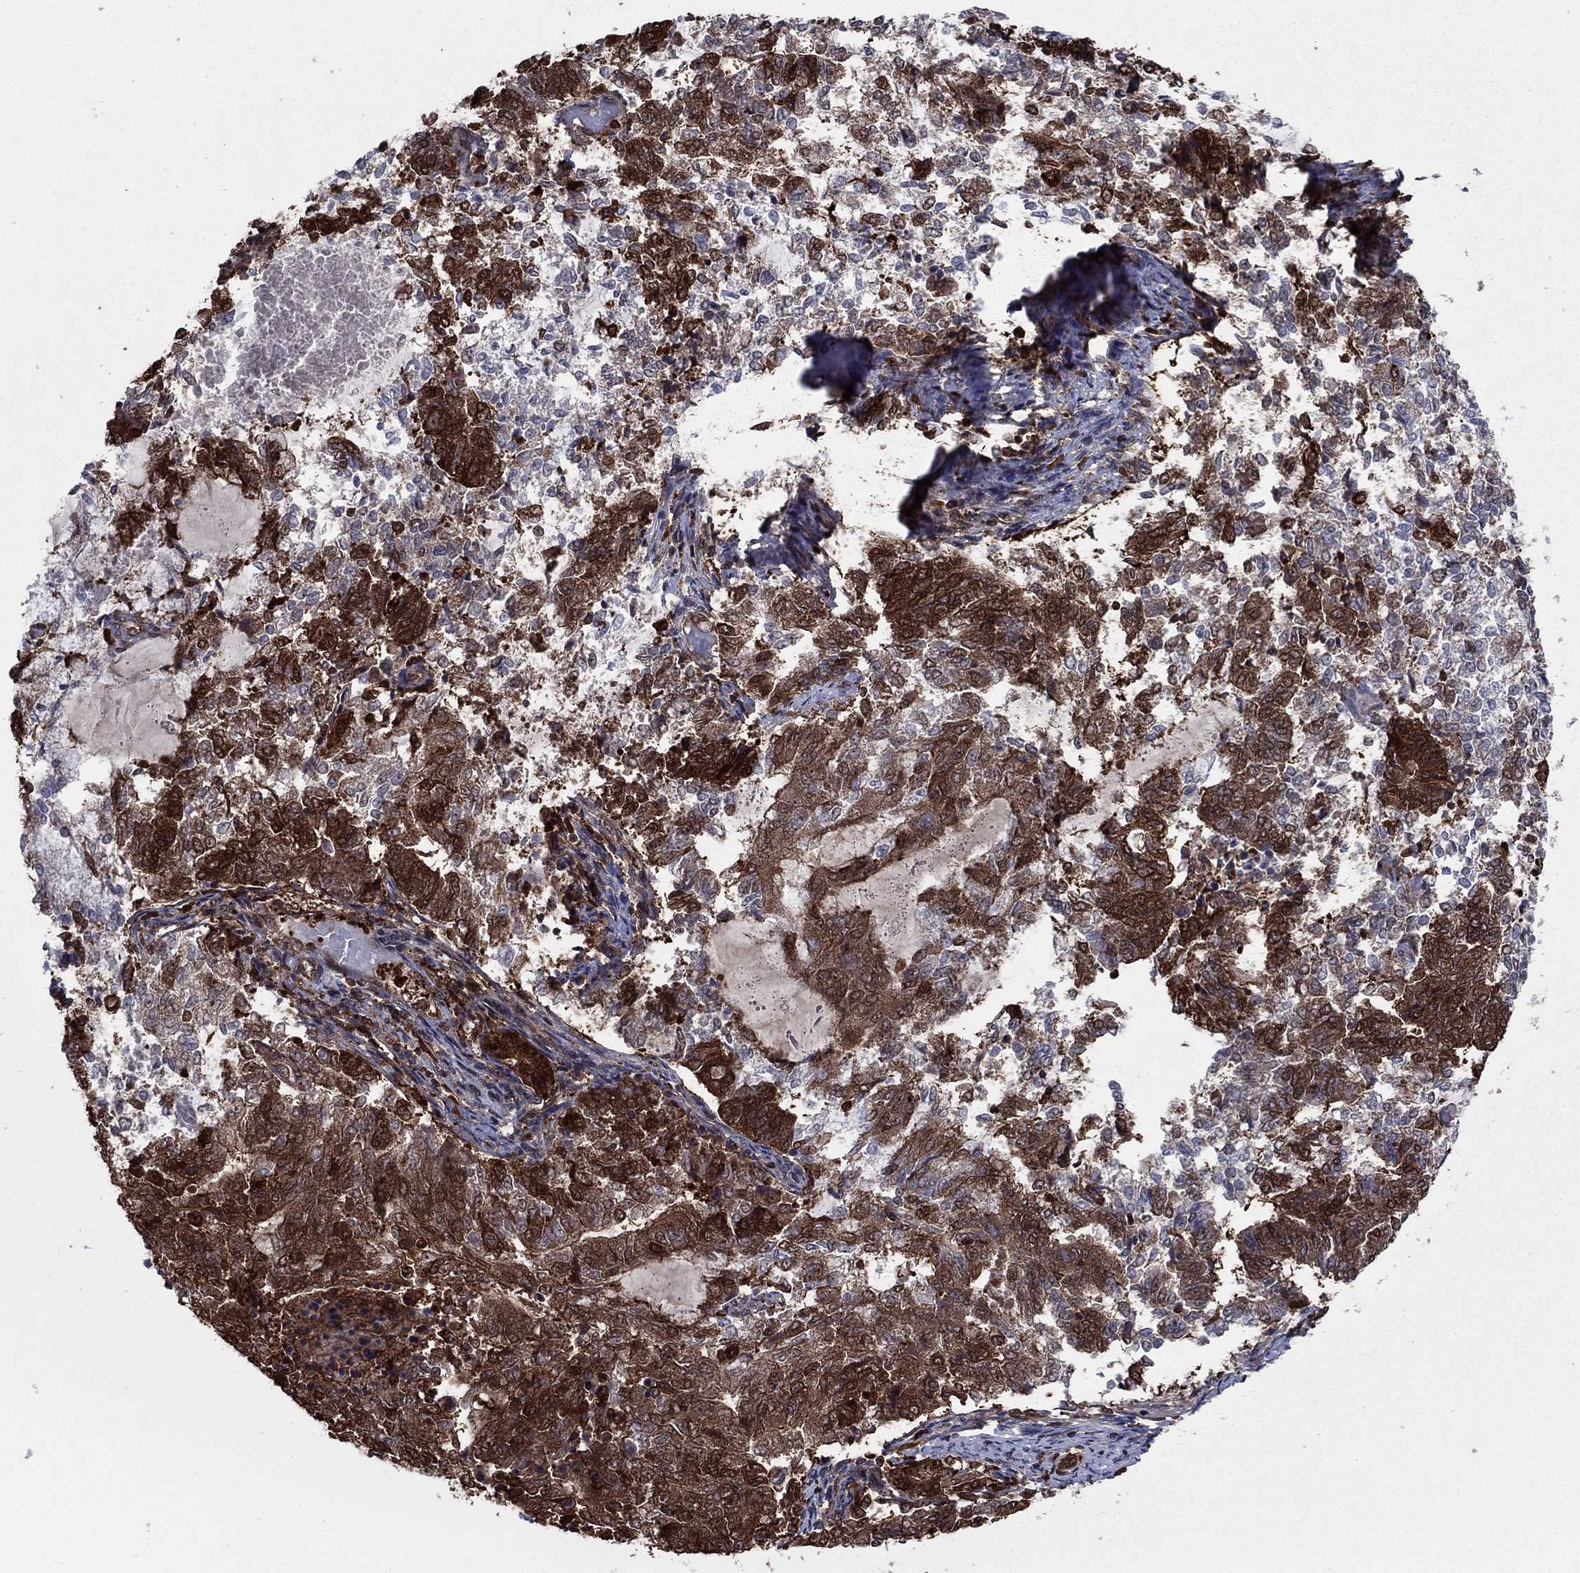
{"staining": {"intensity": "strong", "quantity": ">75%", "location": "cytoplasmic/membranous"}, "tissue": "endometrial cancer", "cell_type": "Tumor cells", "image_type": "cancer", "snomed": [{"axis": "morphology", "description": "Adenocarcinoma, NOS"}, {"axis": "topography", "description": "Endometrium"}], "caption": "Endometrial cancer (adenocarcinoma) was stained to show a protein in brown. There is high levels of strong cytoplasmic/membranous positivity in about >75% of tumor cells. (Brightfield microscopy of DAB IHC at high magnification).", "gene": "CACYBP", "patient": {"sex": "female", "age": 65}}